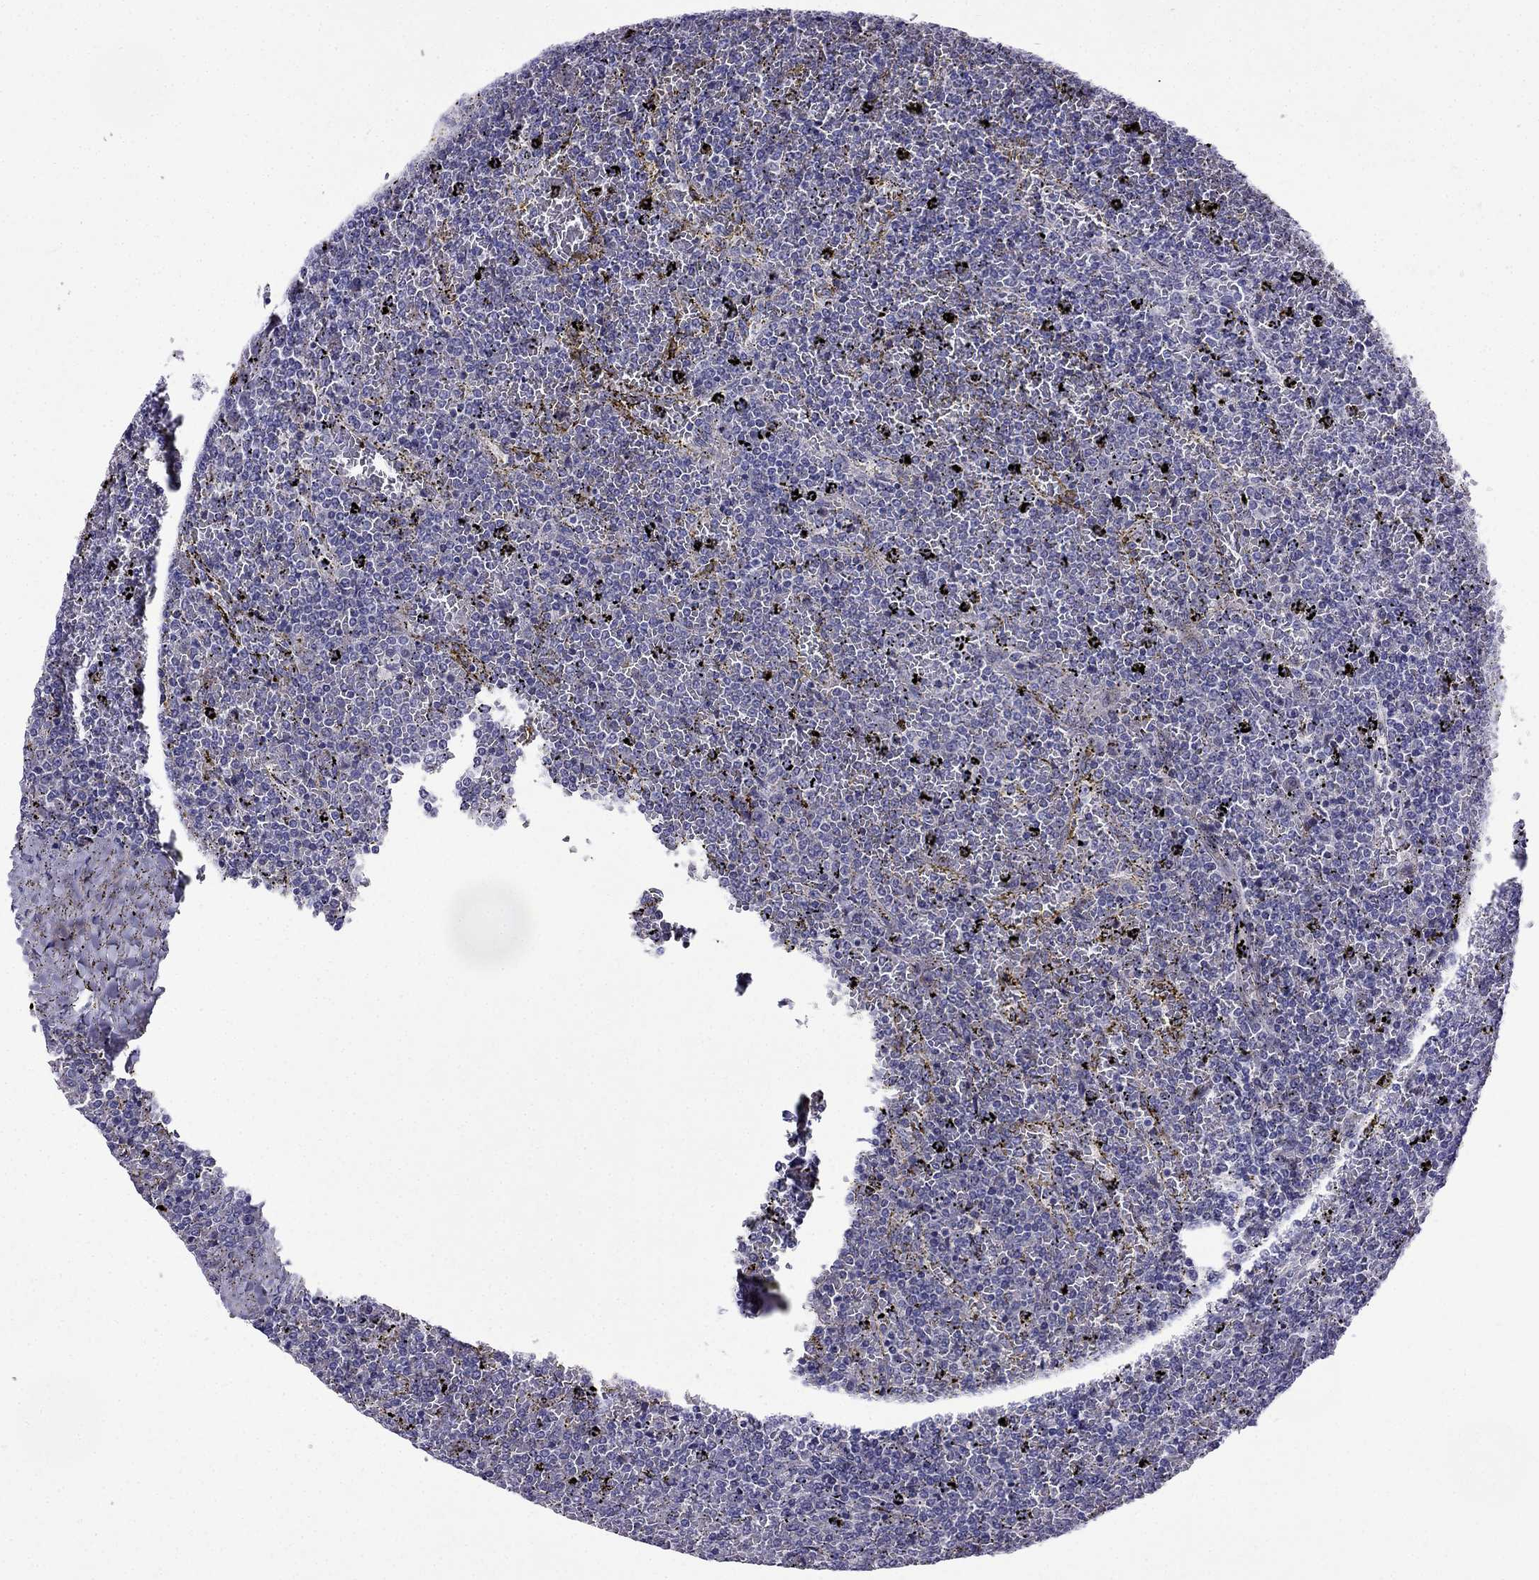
{"staining": {"intensity": "negative", "quantity": "none", "location": "none"}, "tissue": "lymphoma", "cell_type": "Tumor cells", "image_type": "cancer", "snomed": [{"axis": "morphology", "description": "Malignant lymphoma, non-Hodgkin's type, Low grade"}, {"axis": "topography", "description": "Spleen"}], "caption": "The image reveals no significant expression in tumor cells of low-grade malignant lymphoma, non-Hodgkin's type.", "gene": "PI16", "patient": {"sex": "female", "age": 77}}